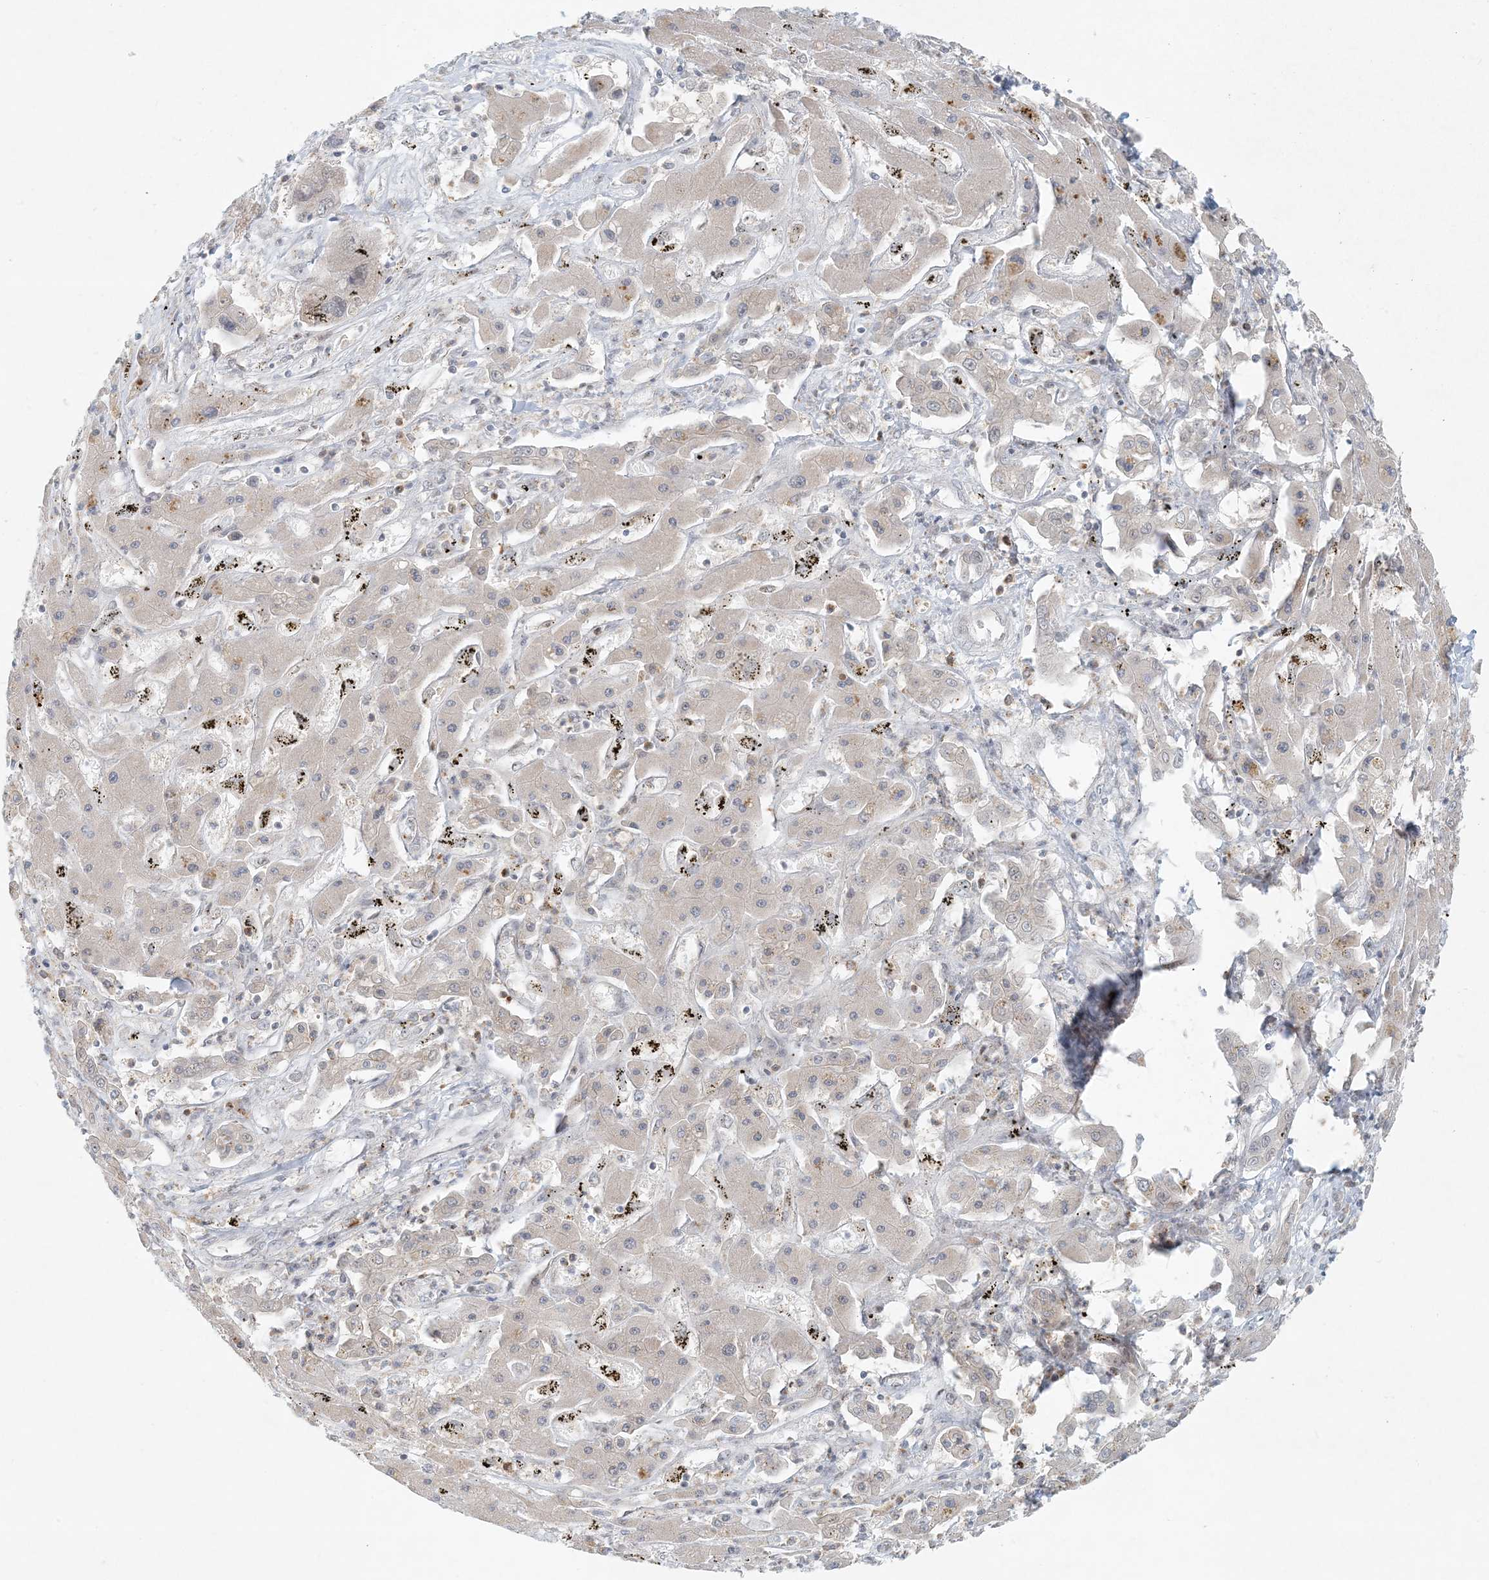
{"staining": {"intensity": "moderate", "quantity": "25%-75%", "location": "cytoplasmic/membranous"}, "tissue": "liver cancer", "cell_type": "Tumor cells", "image_type": "cancer", "snomed": [{"axis": "morphology", "description": "Cholangiocarcinoma"}, {"axis": "topography", "description": "Liver"}], "caption": "Moderate cytoplasmic/membranous staining is present in approximately 25%-75% of tumor cells in liver cancer.", "gene": "OBI1", "patient": {"sex": "male", "age": 67}}